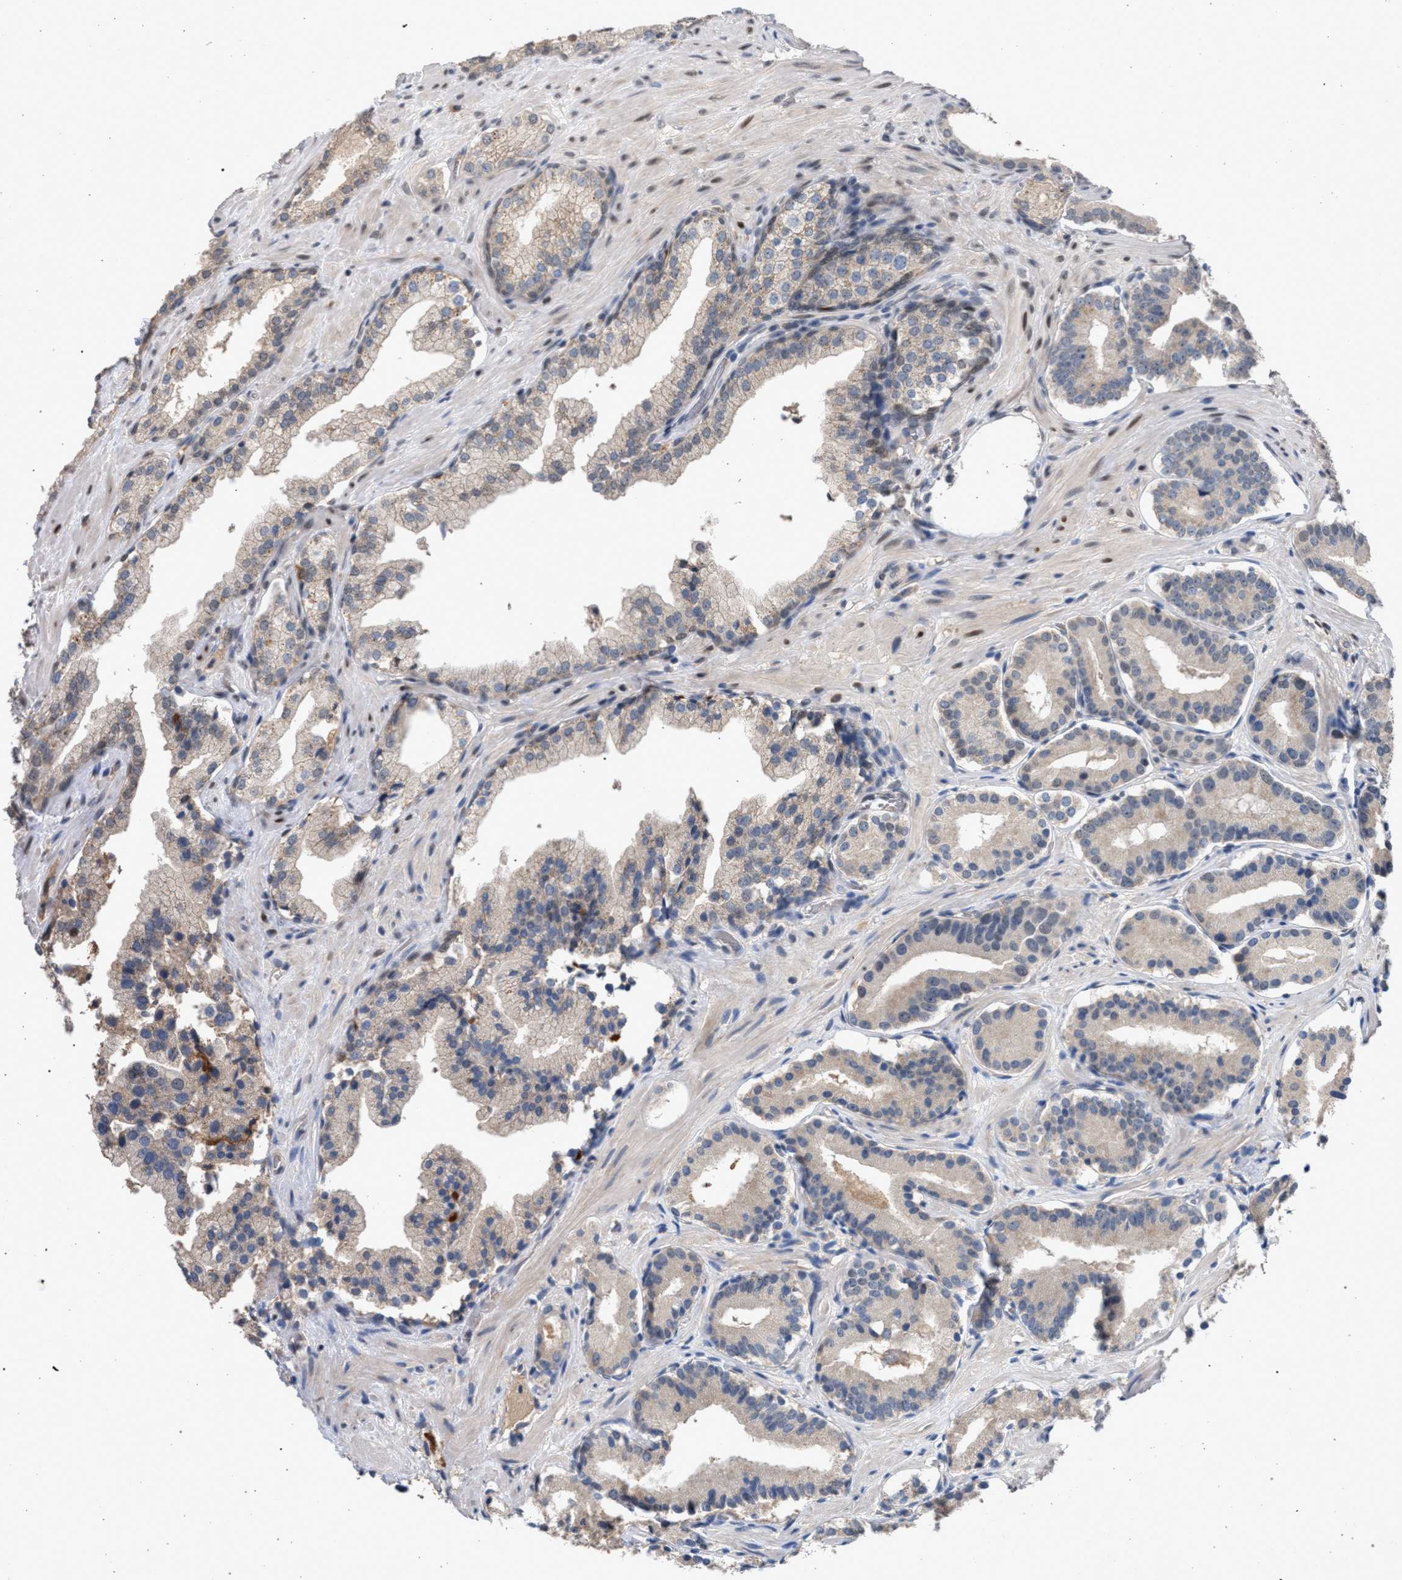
{"staining": {"intensity": "weak", "quantity": "<25%", "location": "cytoplasmic/membranous"}, "tissue": "prostate cancer", "cell_type": "Tumor cells", "image_type": "cancer", "snomed": [{"axis": "morphology", "description": "Adenocarcinoma, Low grade"}, {"axis": "topography", "description": "Prostate"}], "caption": "Tumor cells show no significant protein staining in prostate low-grade adenocarcinoma.", "gene": "TECPR1", "patient": {"sex": "male", "age": 51}}